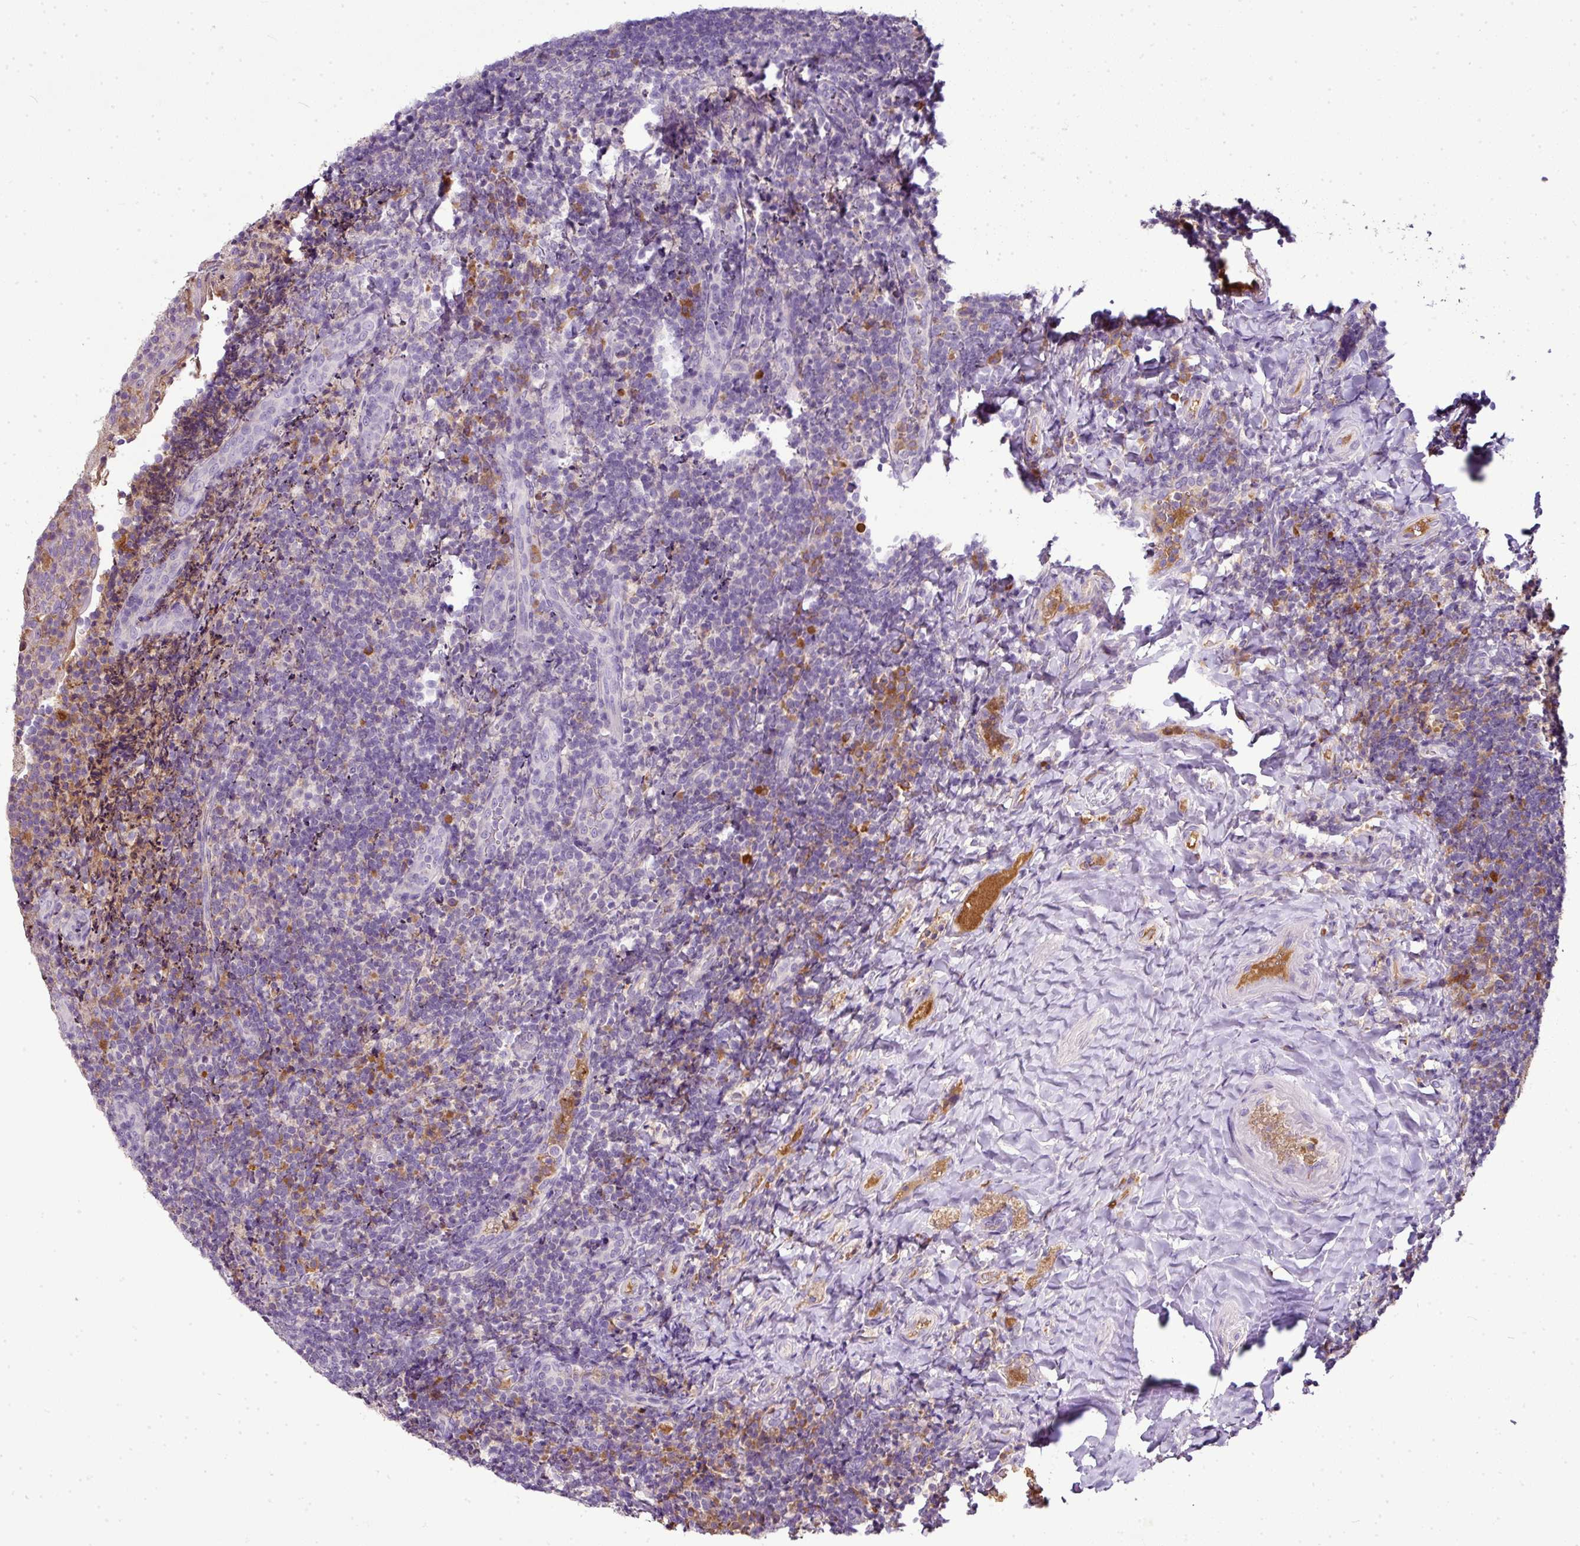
{"staining": {"intensity": "moderate", "quantity": "<25%", "location": "cytoplasmic/membranous"}, "tissue": "tonsil", "cell_type": "Germinal center cells", "image_type": "normal", "snomed": [{"axis": "morphology", "description": "Normal tissue, NOS"}, {"axis": "topography", "description": "Tonsil"}], "caption": "IHC image of normal tonsil: human tonsil stained using IHC displays low levels of moderate protein expression localized specifically in the cytoplasmic/membranous of germinal center cells, appearing as a cytoplasmic/membranous brown color.", "gene": "CAB39L", "patient": {"sex": "female", "age": 10}}